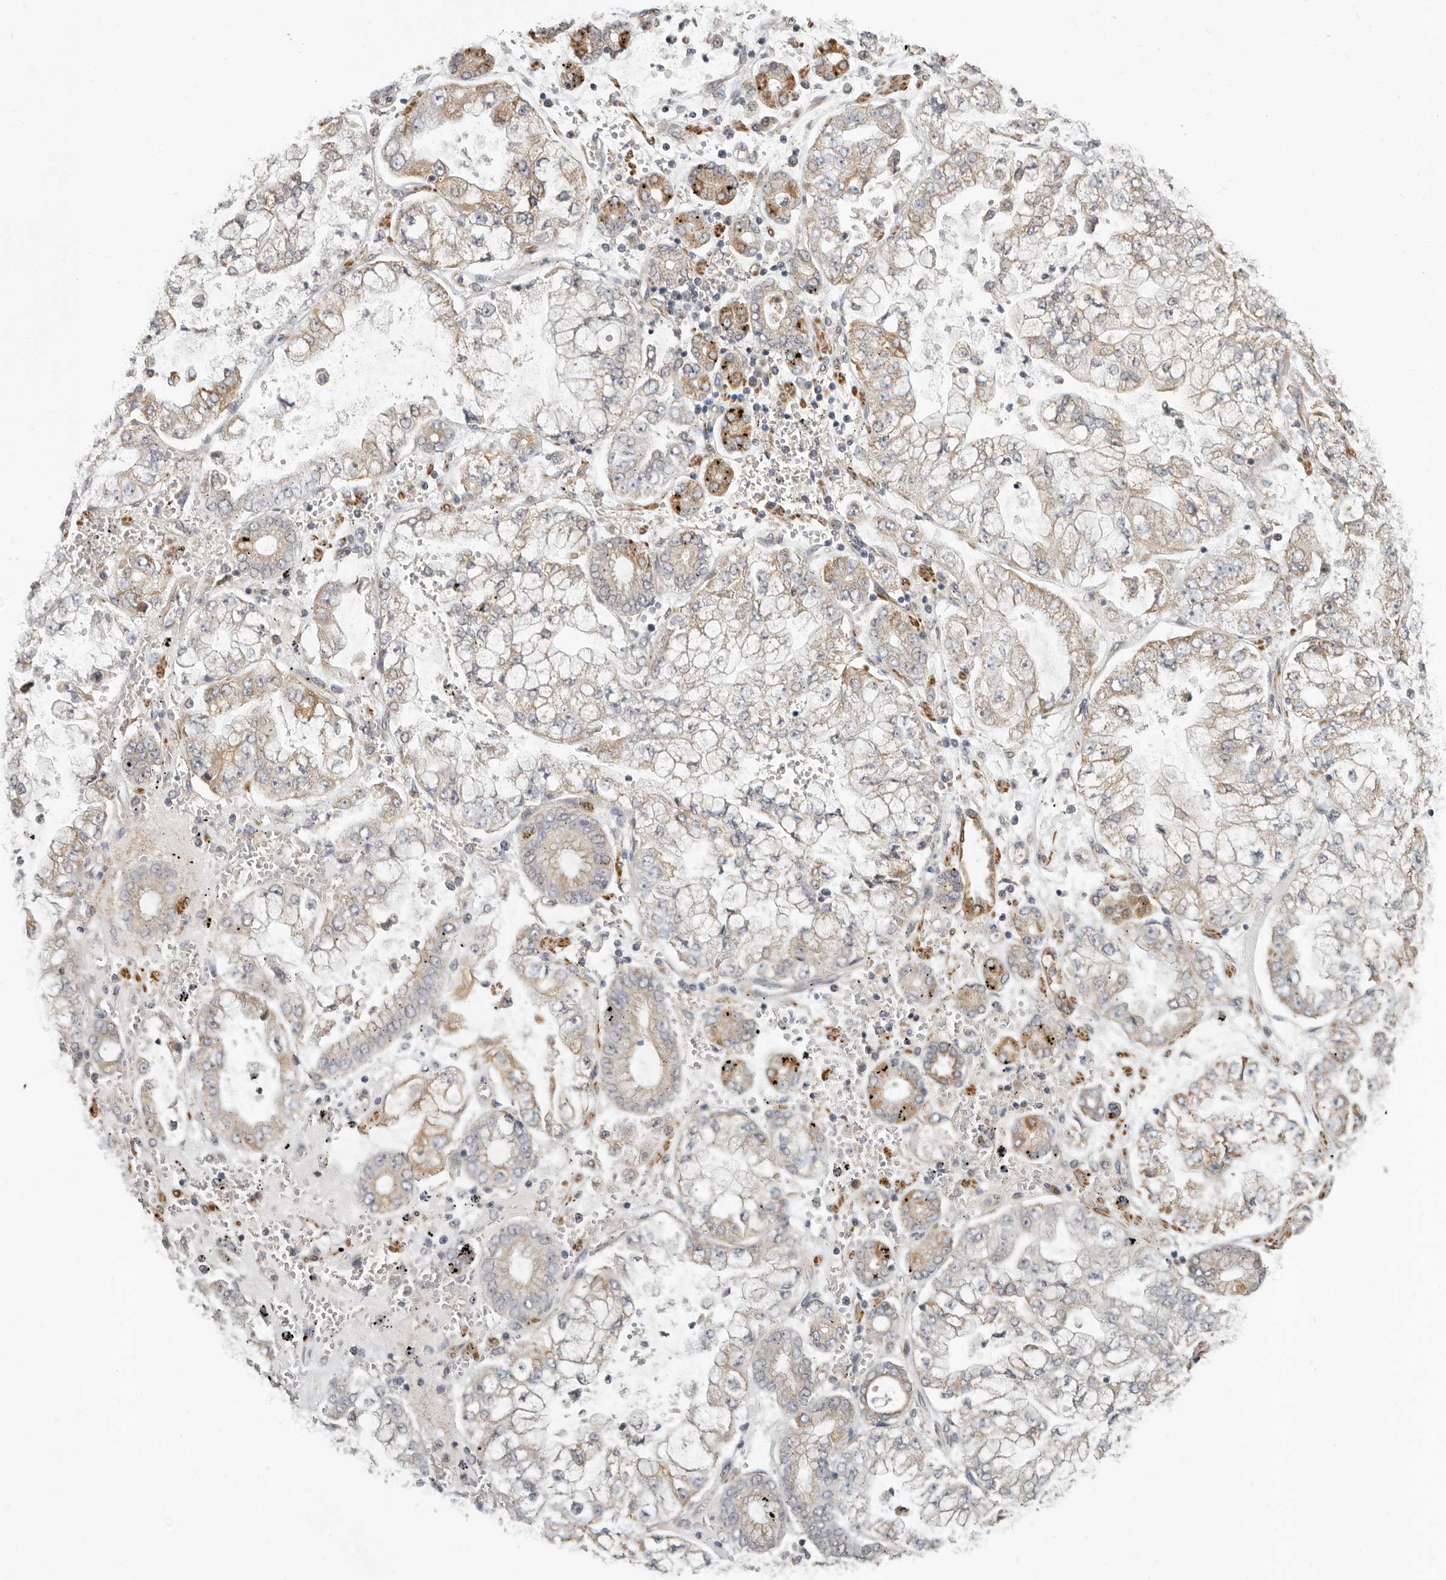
{"staining": {"intensity": "moderate", "quantity": "25%-75%", "location": "cytoplasmic/membranous"}, "tissue": "stomach cancer", "cell_type": "Tumor cells", "image_type": "cancer", "snomed": [{"axis": "morphology", "description": "Adenocarcinoma, NOS"}, {"axis": "topography", "description": "Stomach"}], "caption": "The photomicrograph shows immunohistochemical staining of stomach cancer (adenocarcinoma). There is moderate cytoplasmic/membranous positivity is present in approximately 25%-75% of tumor cells.", "gene": "UNK", "patient": {"sex": "male", "age": 76}}